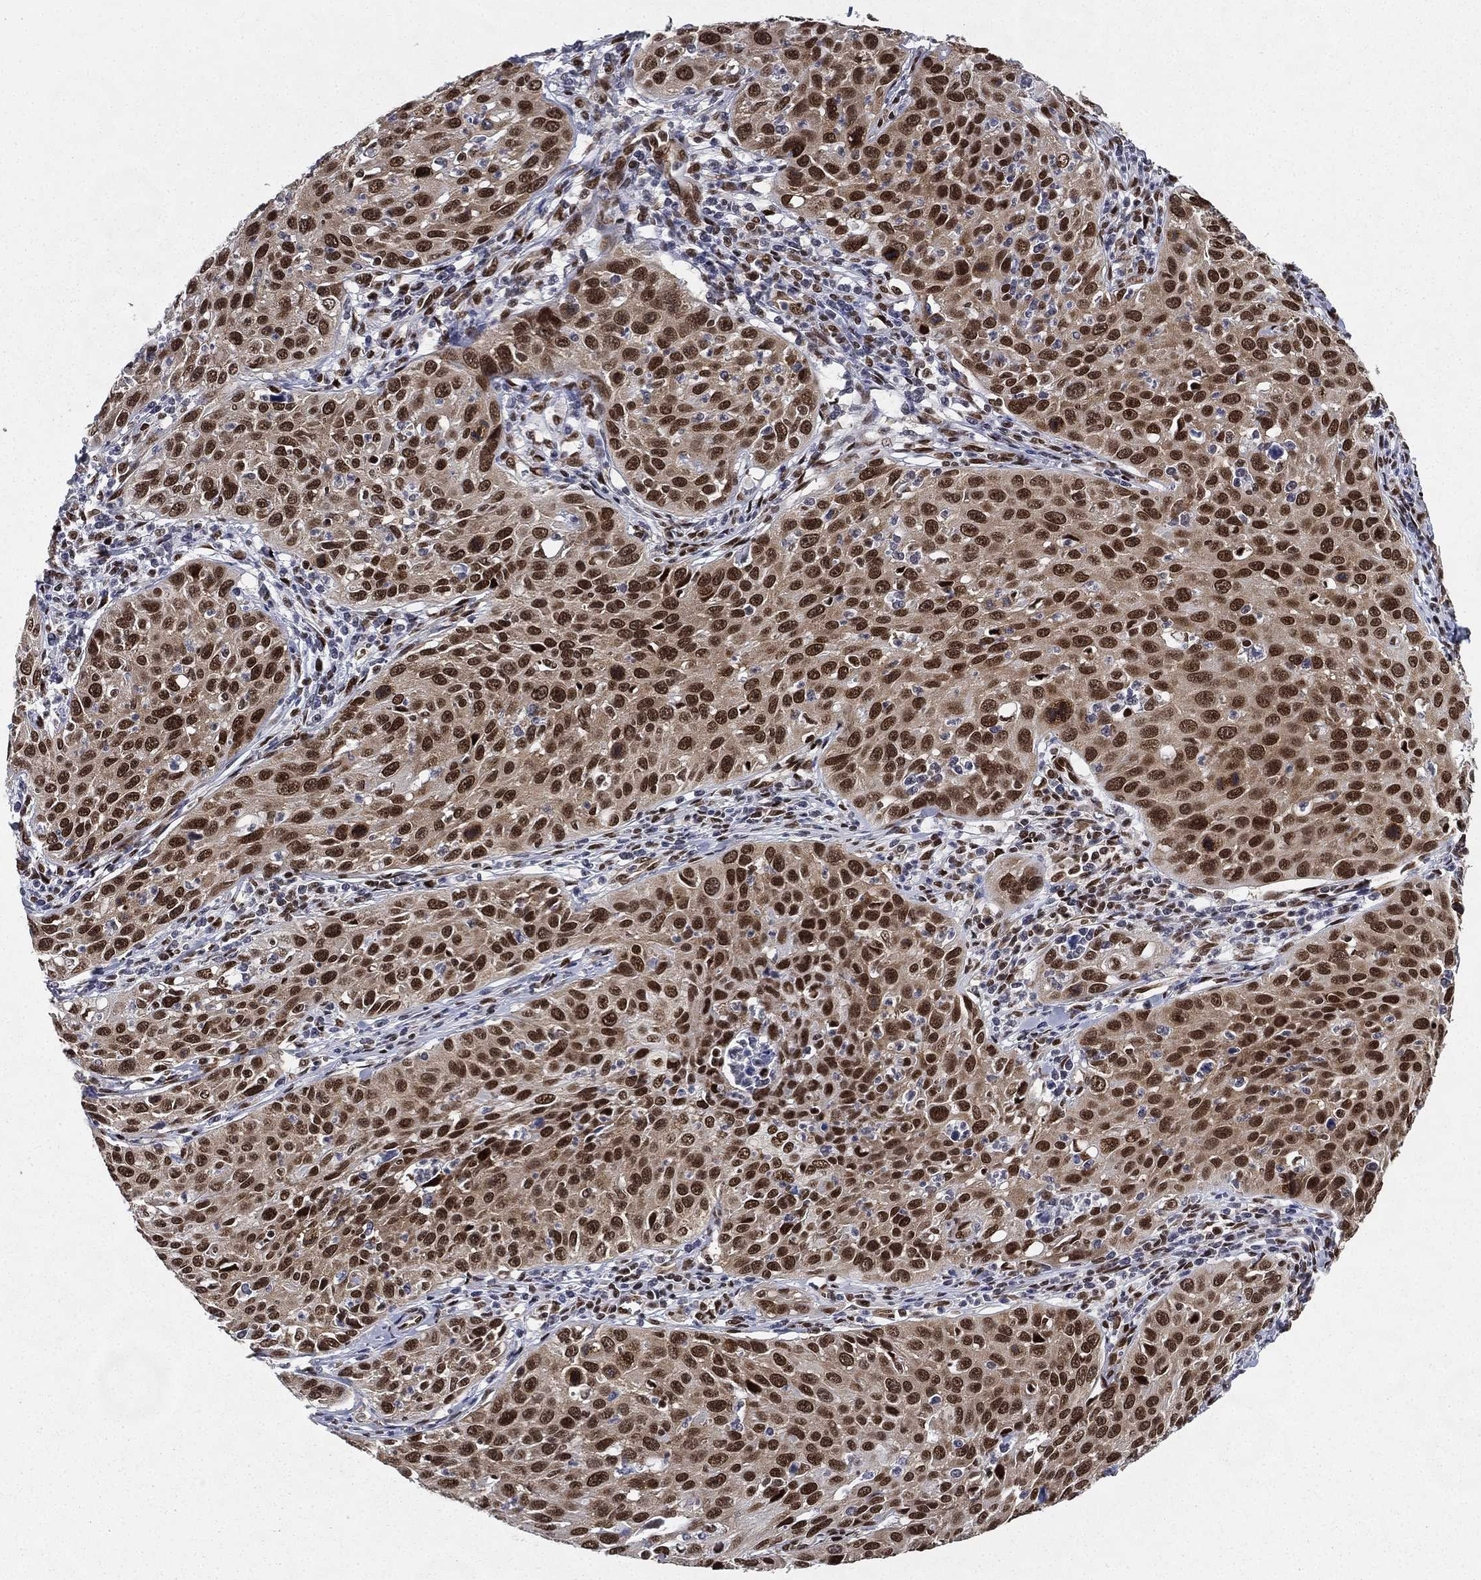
{"staining": {"intensity": "strong", "quantity": ">75%", "location": "nuclear"}, "tissue": "cervical cancer", "cell_type": "Tumor cells", "image_type": "cancer", "snomed": [{"axis": "morphology", "description": "Squamous cell carcinoma, NOS"}, {"axis": "topography", "description": "Cervix"}], "caption": "Strong nuclear expression is appreciated in about >75% of tumor cells in cervical squamous cell carcinoma.", "gene": "FUBP3", "patient": {"sex": "female", "age": 26}}